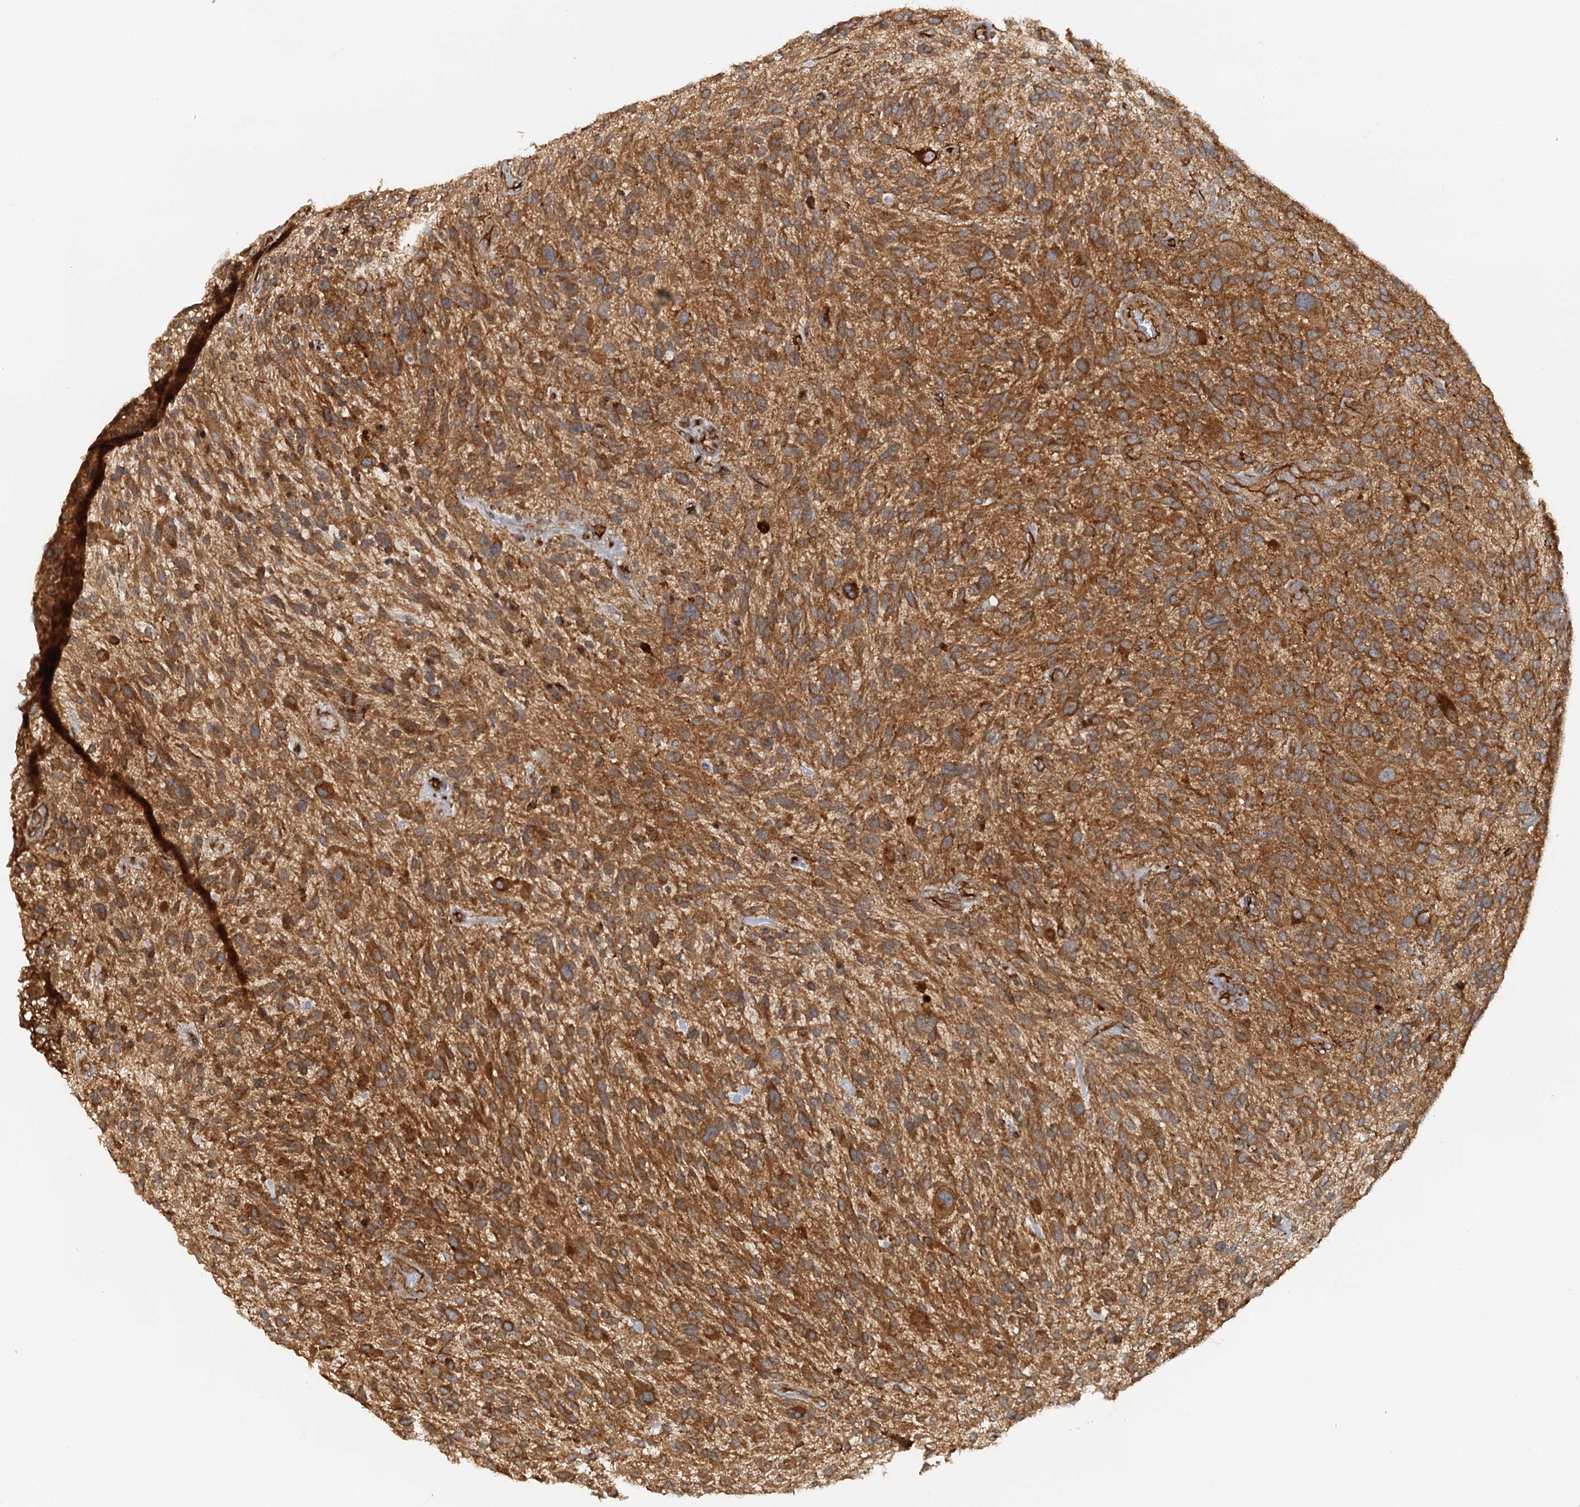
{"staining": {"intensity": "moderate", "quantity": ">75%", "location": "cytoplasmic/membranous"}, "tissue": "glioma", "cell_type": "Tumor cells", "image_type": "cancer", "snomed": [{"axis": "morphology", "description": "Glioma, malignant, High grade"}, {"axis": "topography", "description": "Brain"}], "caption": "Malignant glioma (high-grade) stained for a protein reveals moderate cytoplasmic/membranous positivity in tumor cells.", "gene": "NIPAL3", "patient": {"sex": "male", "age": 47}}